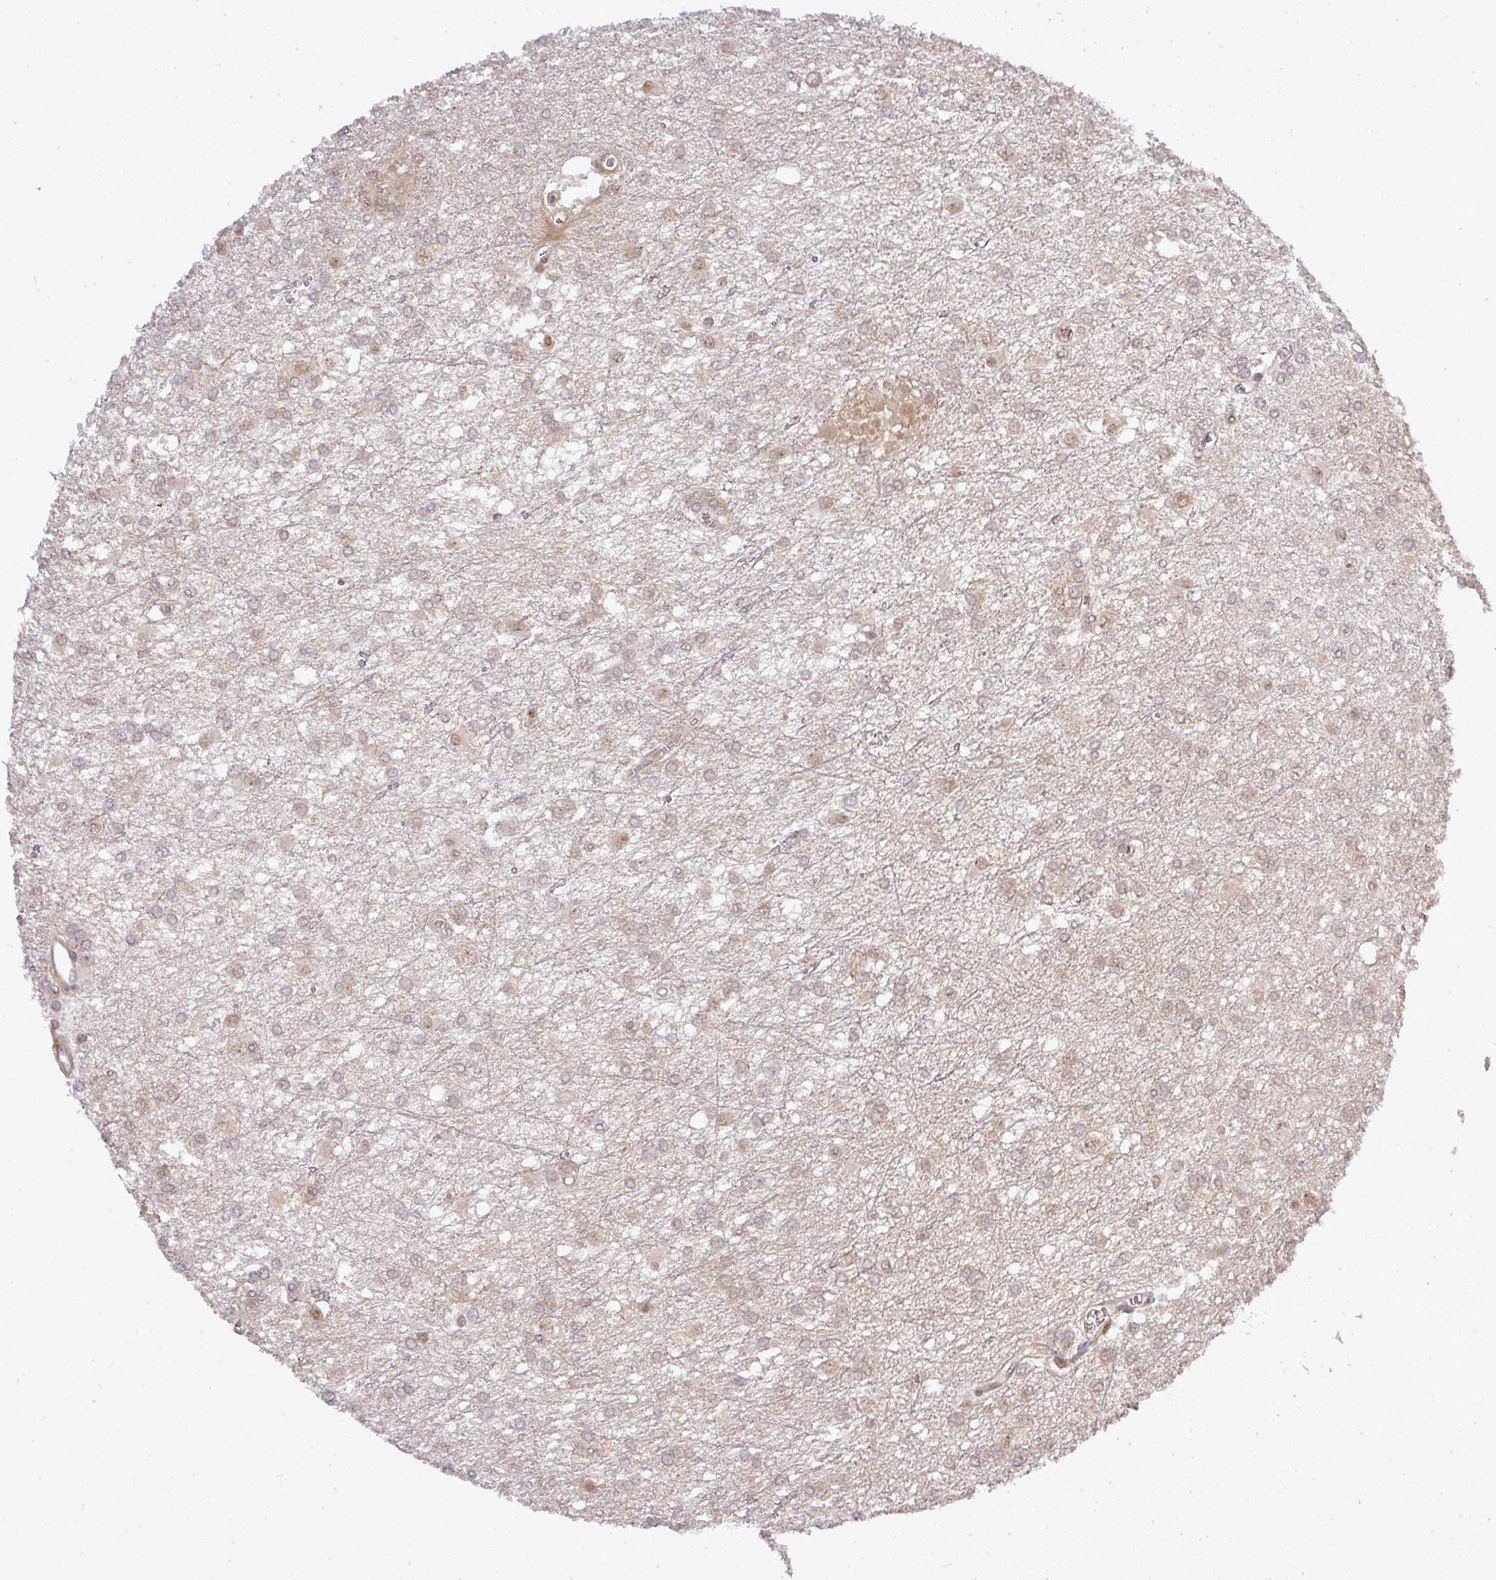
{"staining": {"intensity": "weak", "quantity": ">75%", "location": "cytoplasmic/membranous,nuclear"}, "tissue": "glioma", "cell_type": "Tumor cells", "image_type": "cancer", "snomed": [{"axis": "morphology", "description": "Glioma, malignant, High grade"}, {"axis": "topography", "description": "Brain"}], "caption": "Immunohistochemistry (DAB) staining of malignant high-grade glioma reveals weak cytoplasmic/membranous and nuclear protein positivity in approximately >75% of tumor cells. The staining is performed using DAB (3,3'-diaminobenzidine) brown chromogen to label protein expression. The nuclei are counter-stained blue using hematoxylin.", "gene": "FAM153A", "patient": {"sex": "male", "age": 48}}